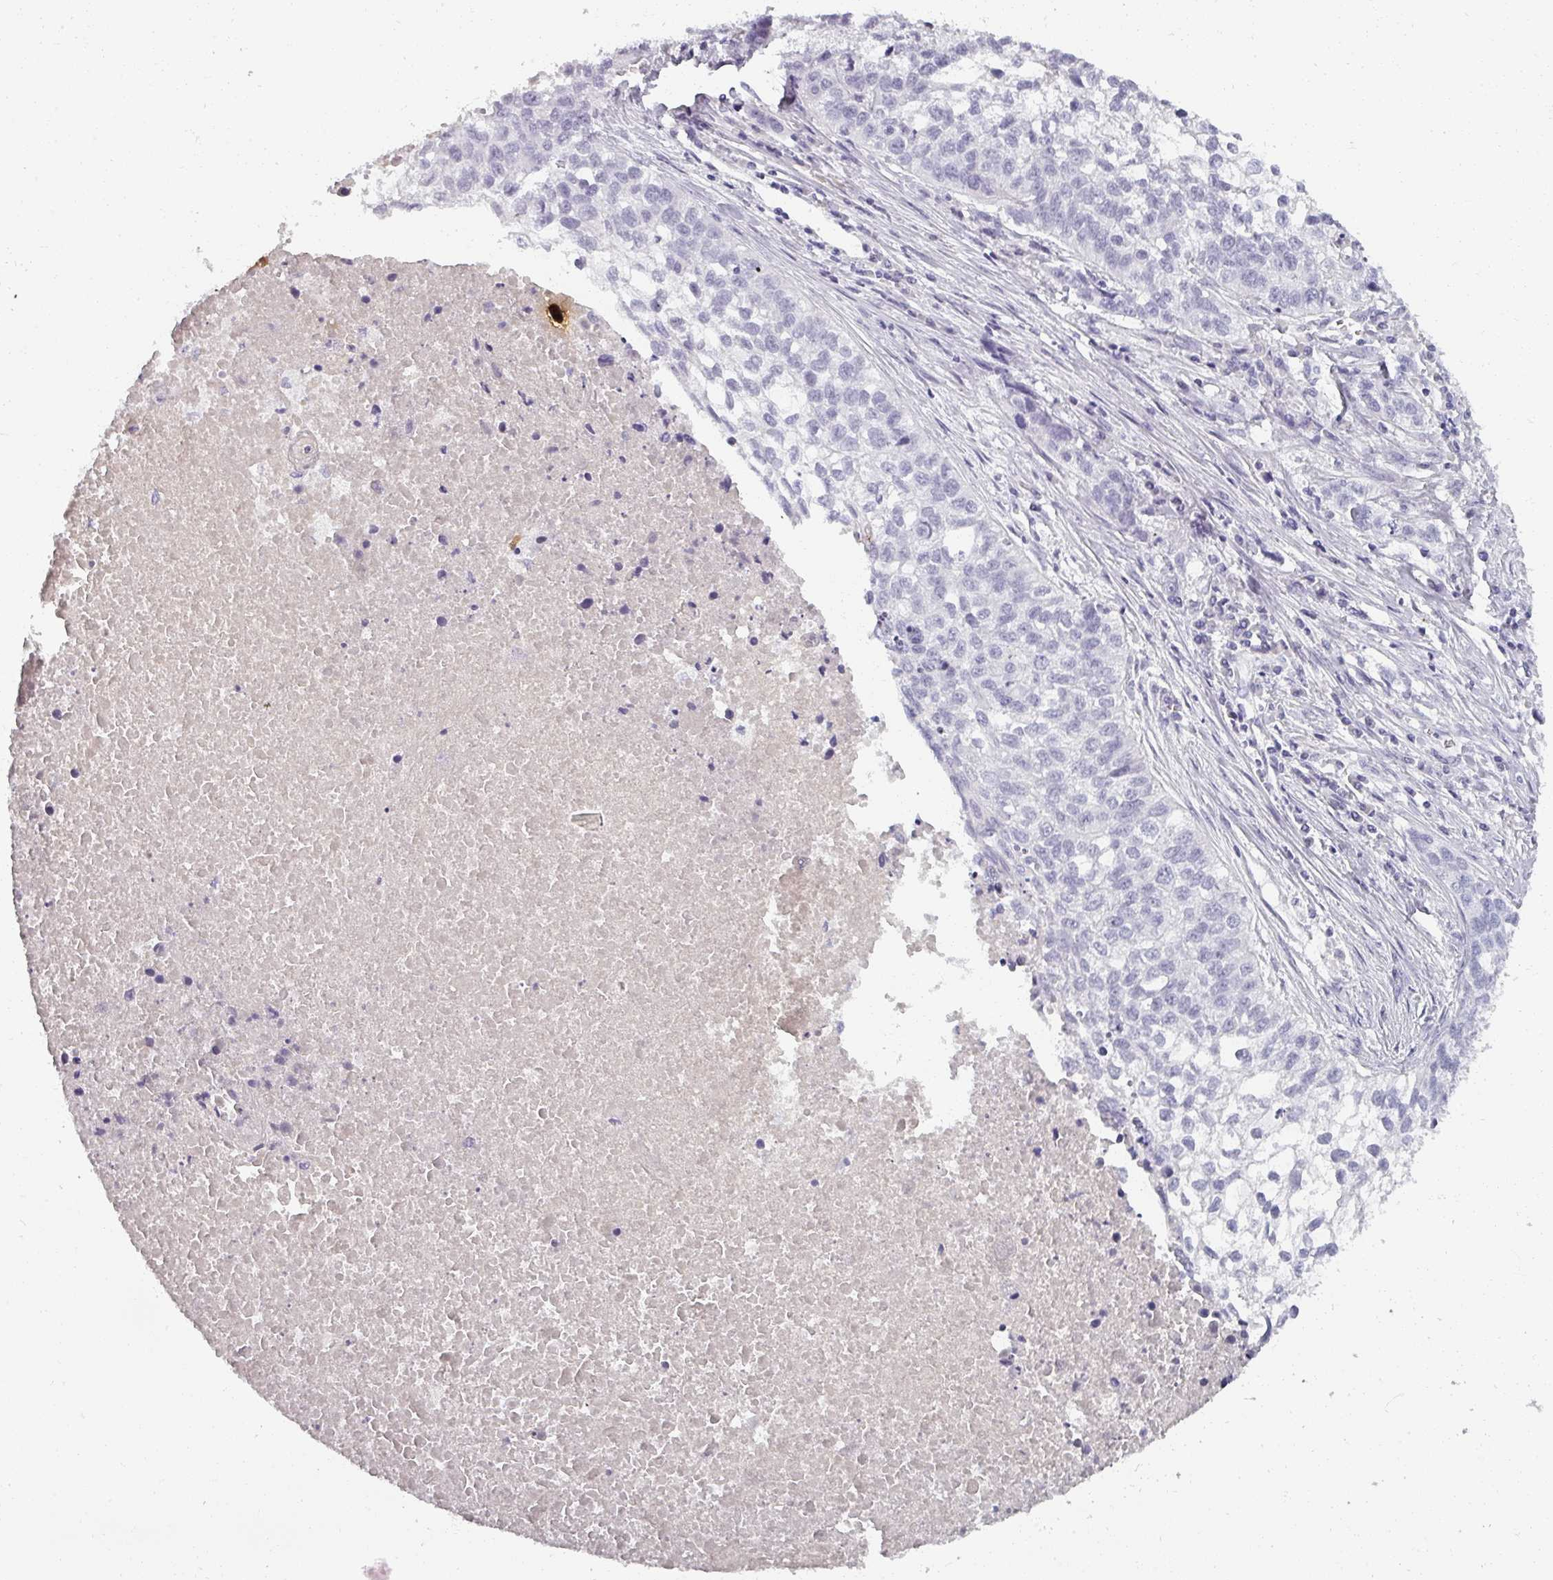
{"staining": {"intensity": "negative", "quantity": "none", "location": "none"}, "tissue": "lung cancer", "cell_type": "Tumor cells", "image_type": "cancer", "snomed": [{"axis": "morphology", "description": "Squamous cell carcinoma, NOS"}, {"axis": "topography", "description": "Lung"}], "caption": "Tumor cells are negative for protein expression in human lung squamous cell carcinoma.", "gene": "REG3G", "patient": {"sex": "male", "age": 74}}